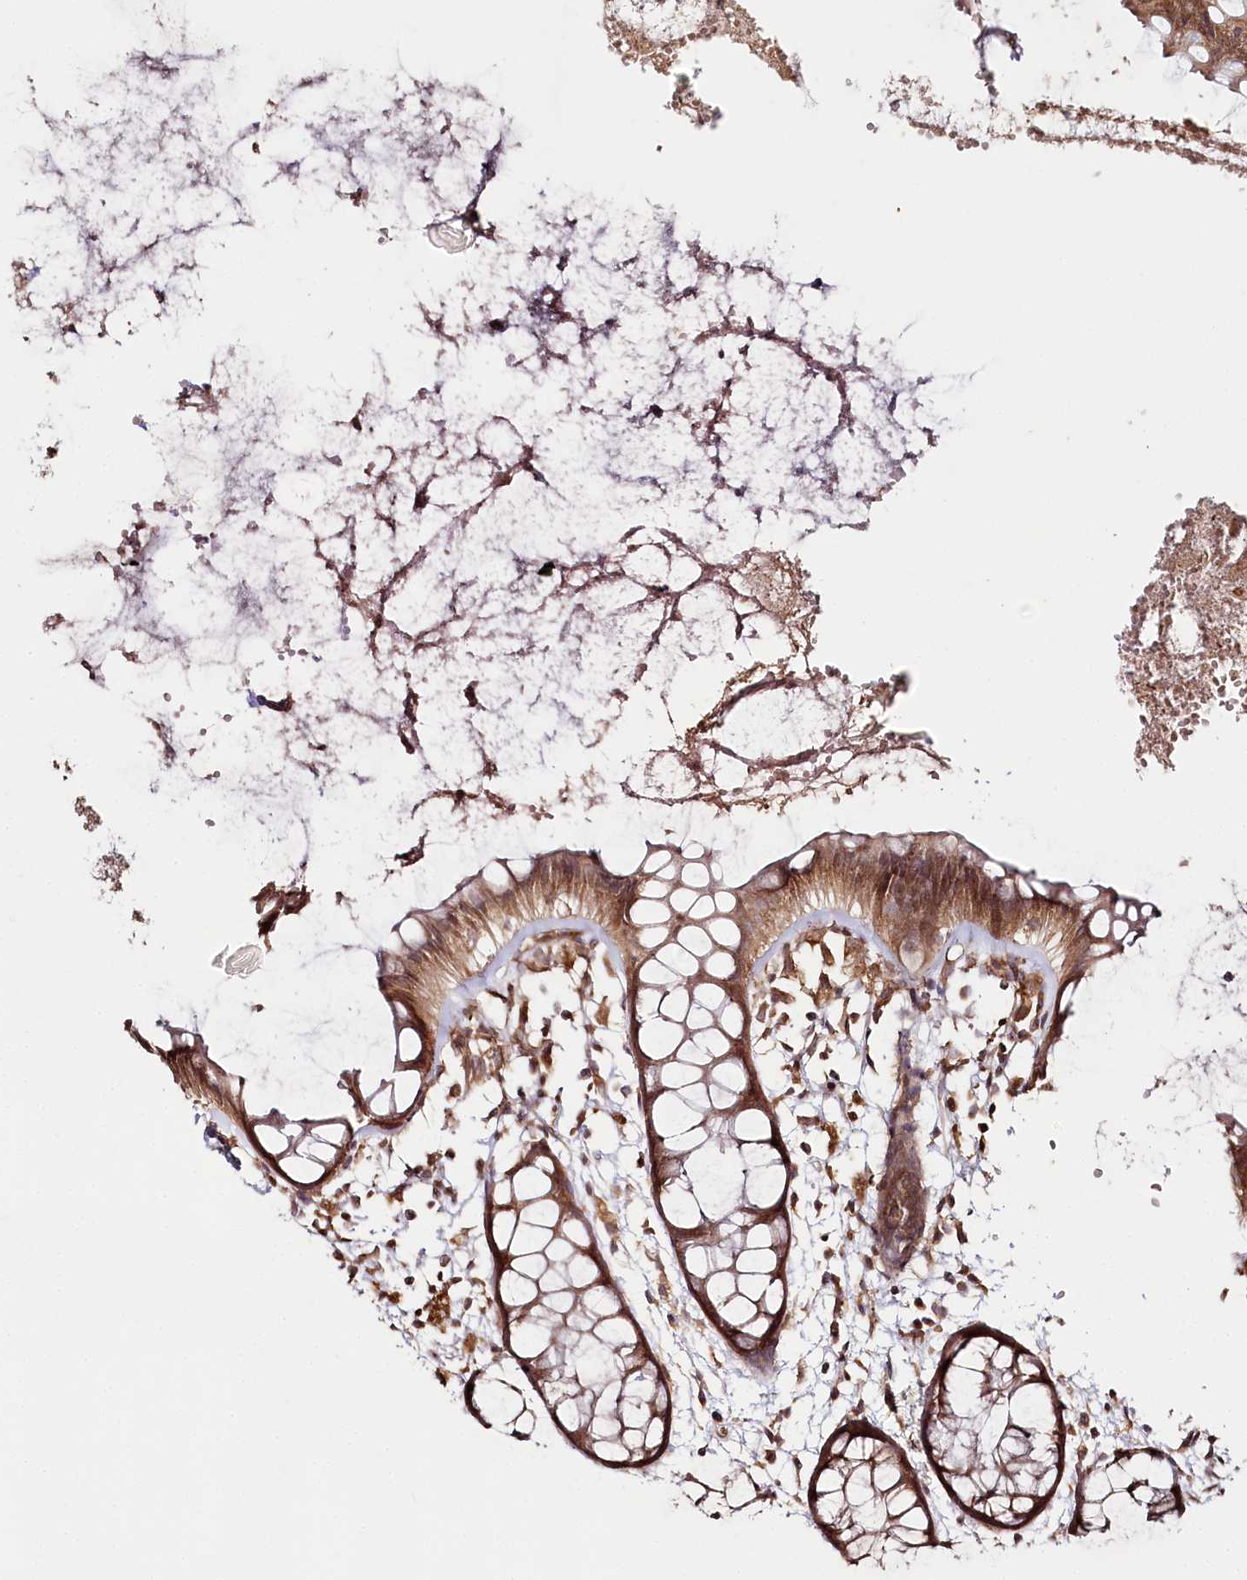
{"staining": {"intensity": "moderate", "quantity": ">75%", "location": "cytoplasmic/membranous"}, "tissue": "rectum", "cell_type": "Glandular cells", "image_type": "normal", "snomed": [{"axis": "morphology", "description": "Normal tissue, NOS"}, {"axis": "topography", "description": "Rectum"}], "caption": "The photomicrograph displays immunohistochemical staining of benign rectum. There is moderate cytoplasmic/membranous positivity is seen in approximately >75% of glandular cells.", "gene": "OTUD4", "patient": {"sex": "female", "age": 66}}